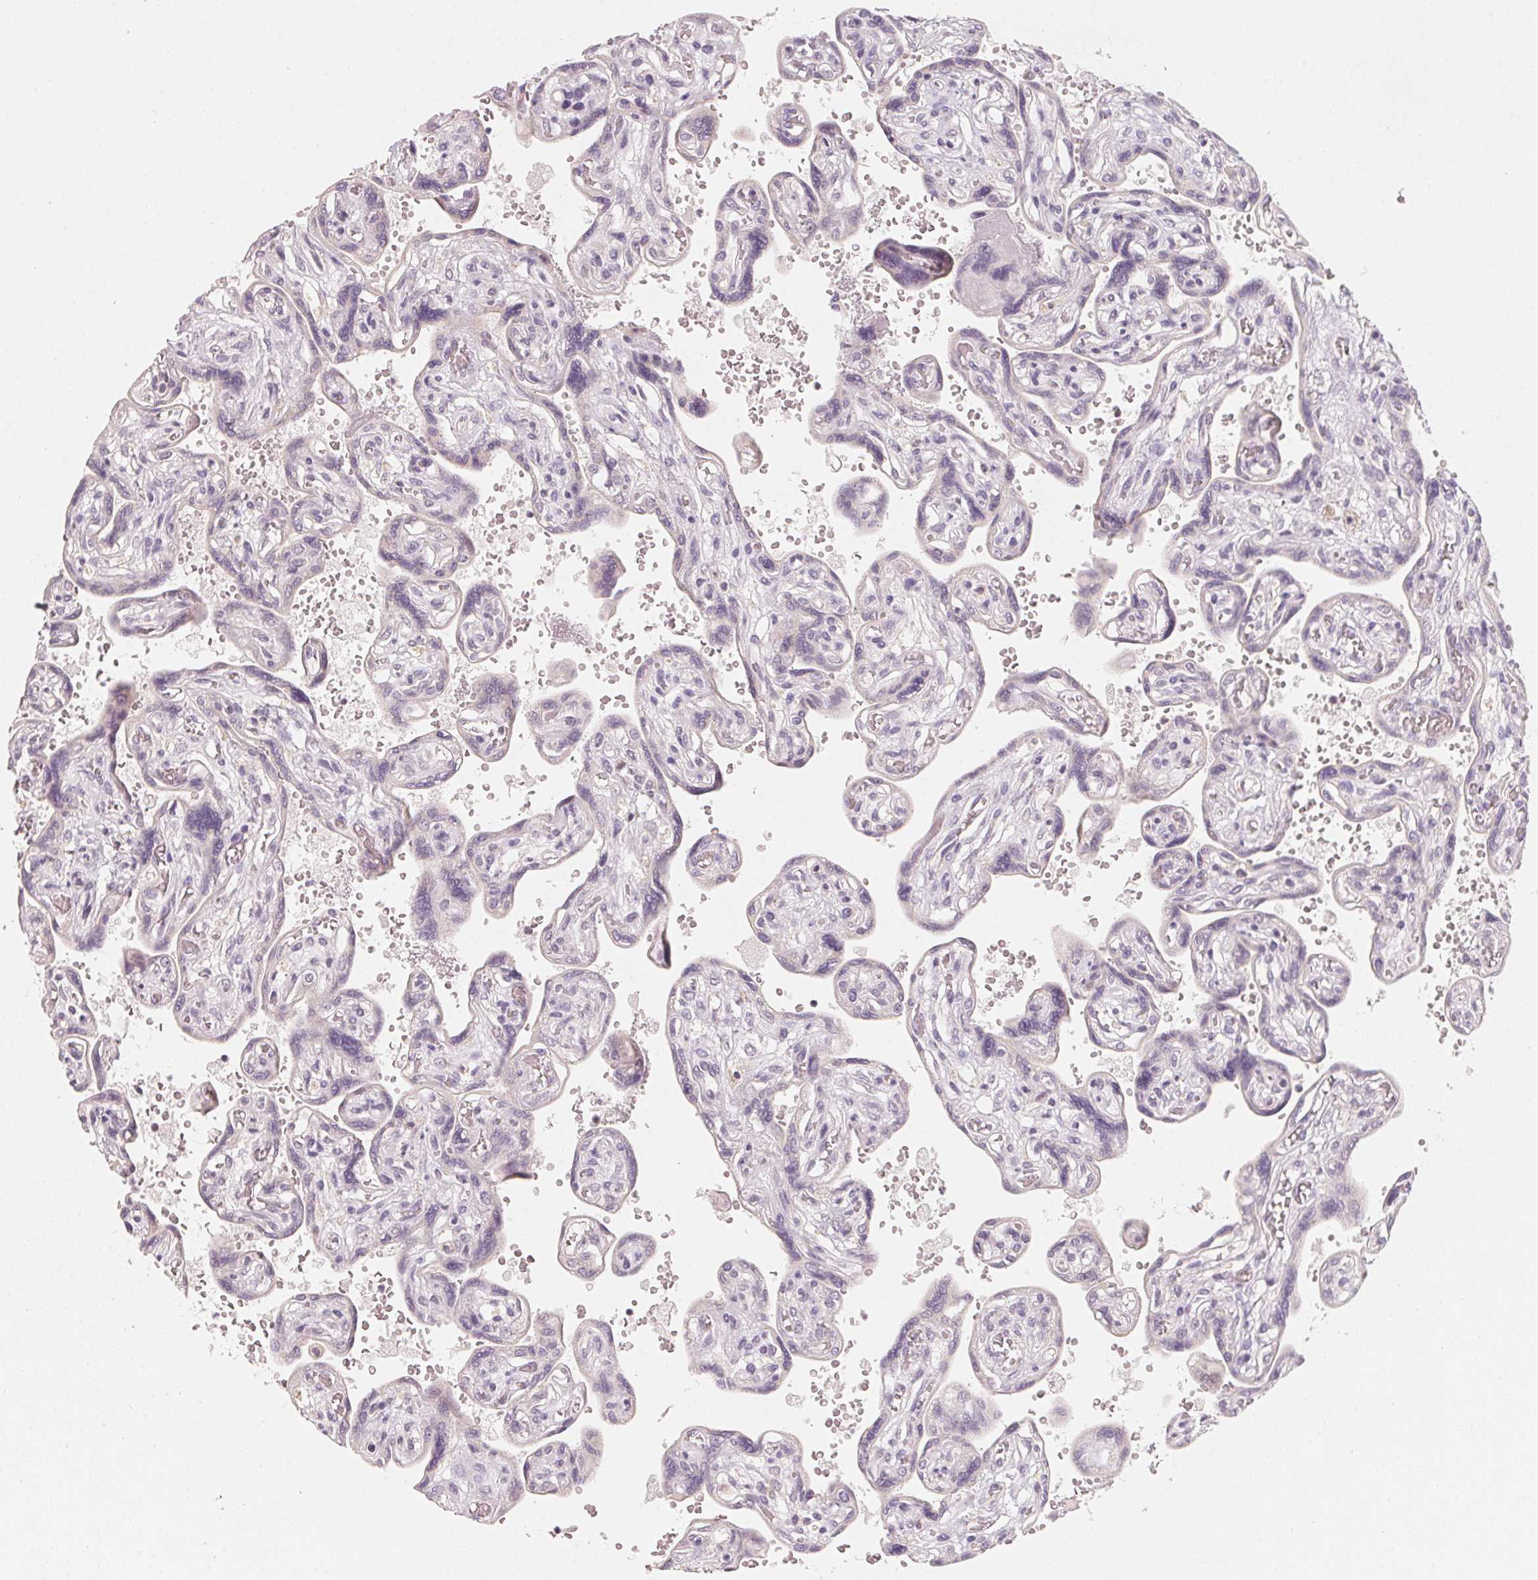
{"staining": {"intensity": "negative", "quantity": "none", "location": "none"}, "tissue": "placenta", "cell_type": "Decidual cells", "image_type": "normal", "snomed": [{"axis": "morphology", "description": "Normal tissue, NOS"}, {"axis": "topography", "description": "Placenta"}], "caption": "Immunohistochemistry (IHC) image of normal placenta: placenta stained with DAB reveals no significant protein staining in decidual cells.", "gene": "ANKRD31", "patient": {"sex": "female", "age": 32}}